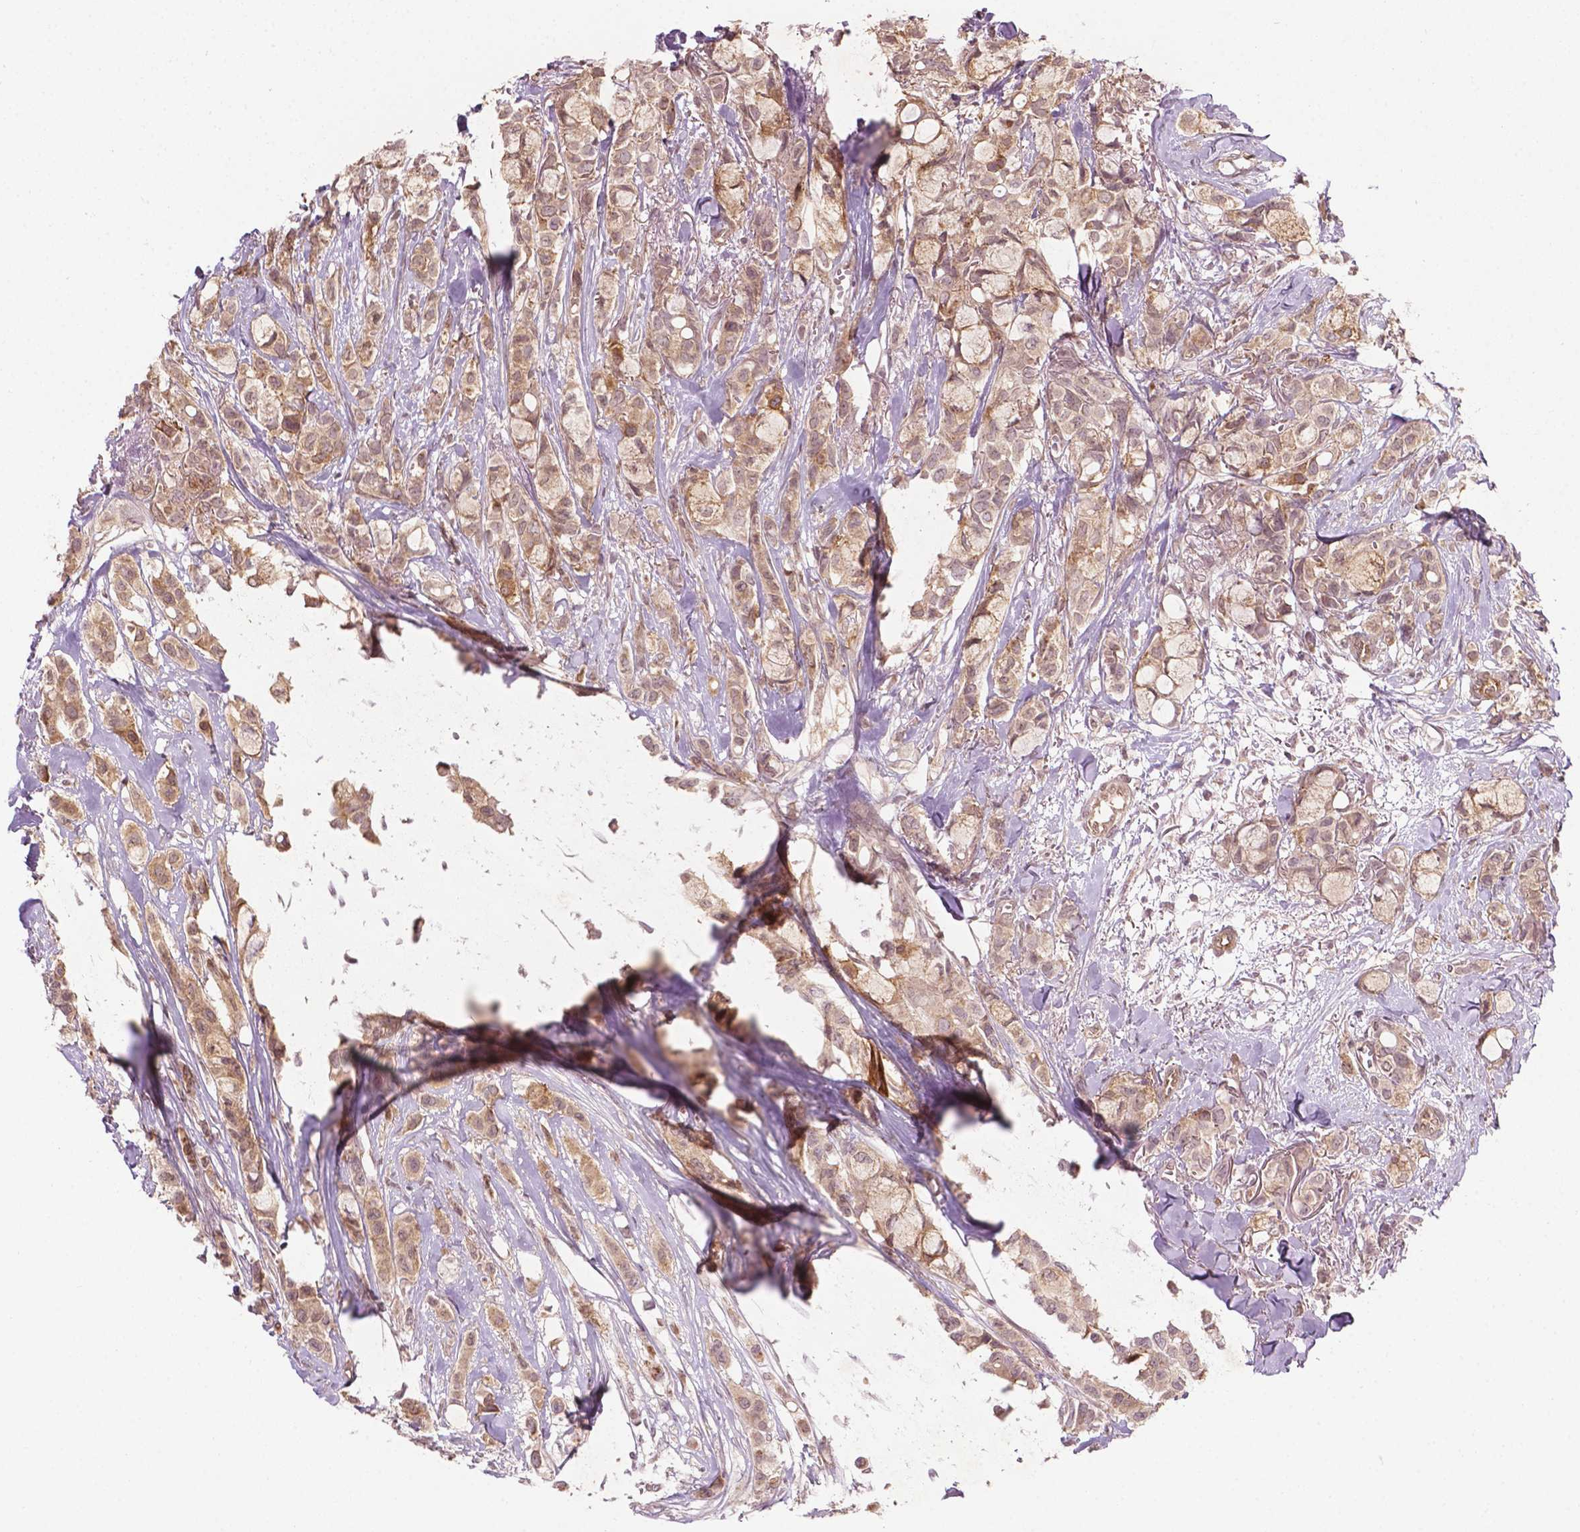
{"staining": {"intensity": "weak", "quantity": ">75%", "location": "cytoplasmic/membranous"}, "tissue": "breast cancer", "cell_type": "Tumor cells", "image_type": "cancer", "snomed": [{"axis": "morphology", "description": "Duct carcinoma"}, {"axis": "topography", "description": "Breast"}], "caption": "Weak cytoplasmic/membranous protein expression is present in approximately >75% of tumor cells in breast cancer (infiltrating ductal carcinoma).", "gene": "NFAT5", "patient": {"sex": "female", "age": 85}}